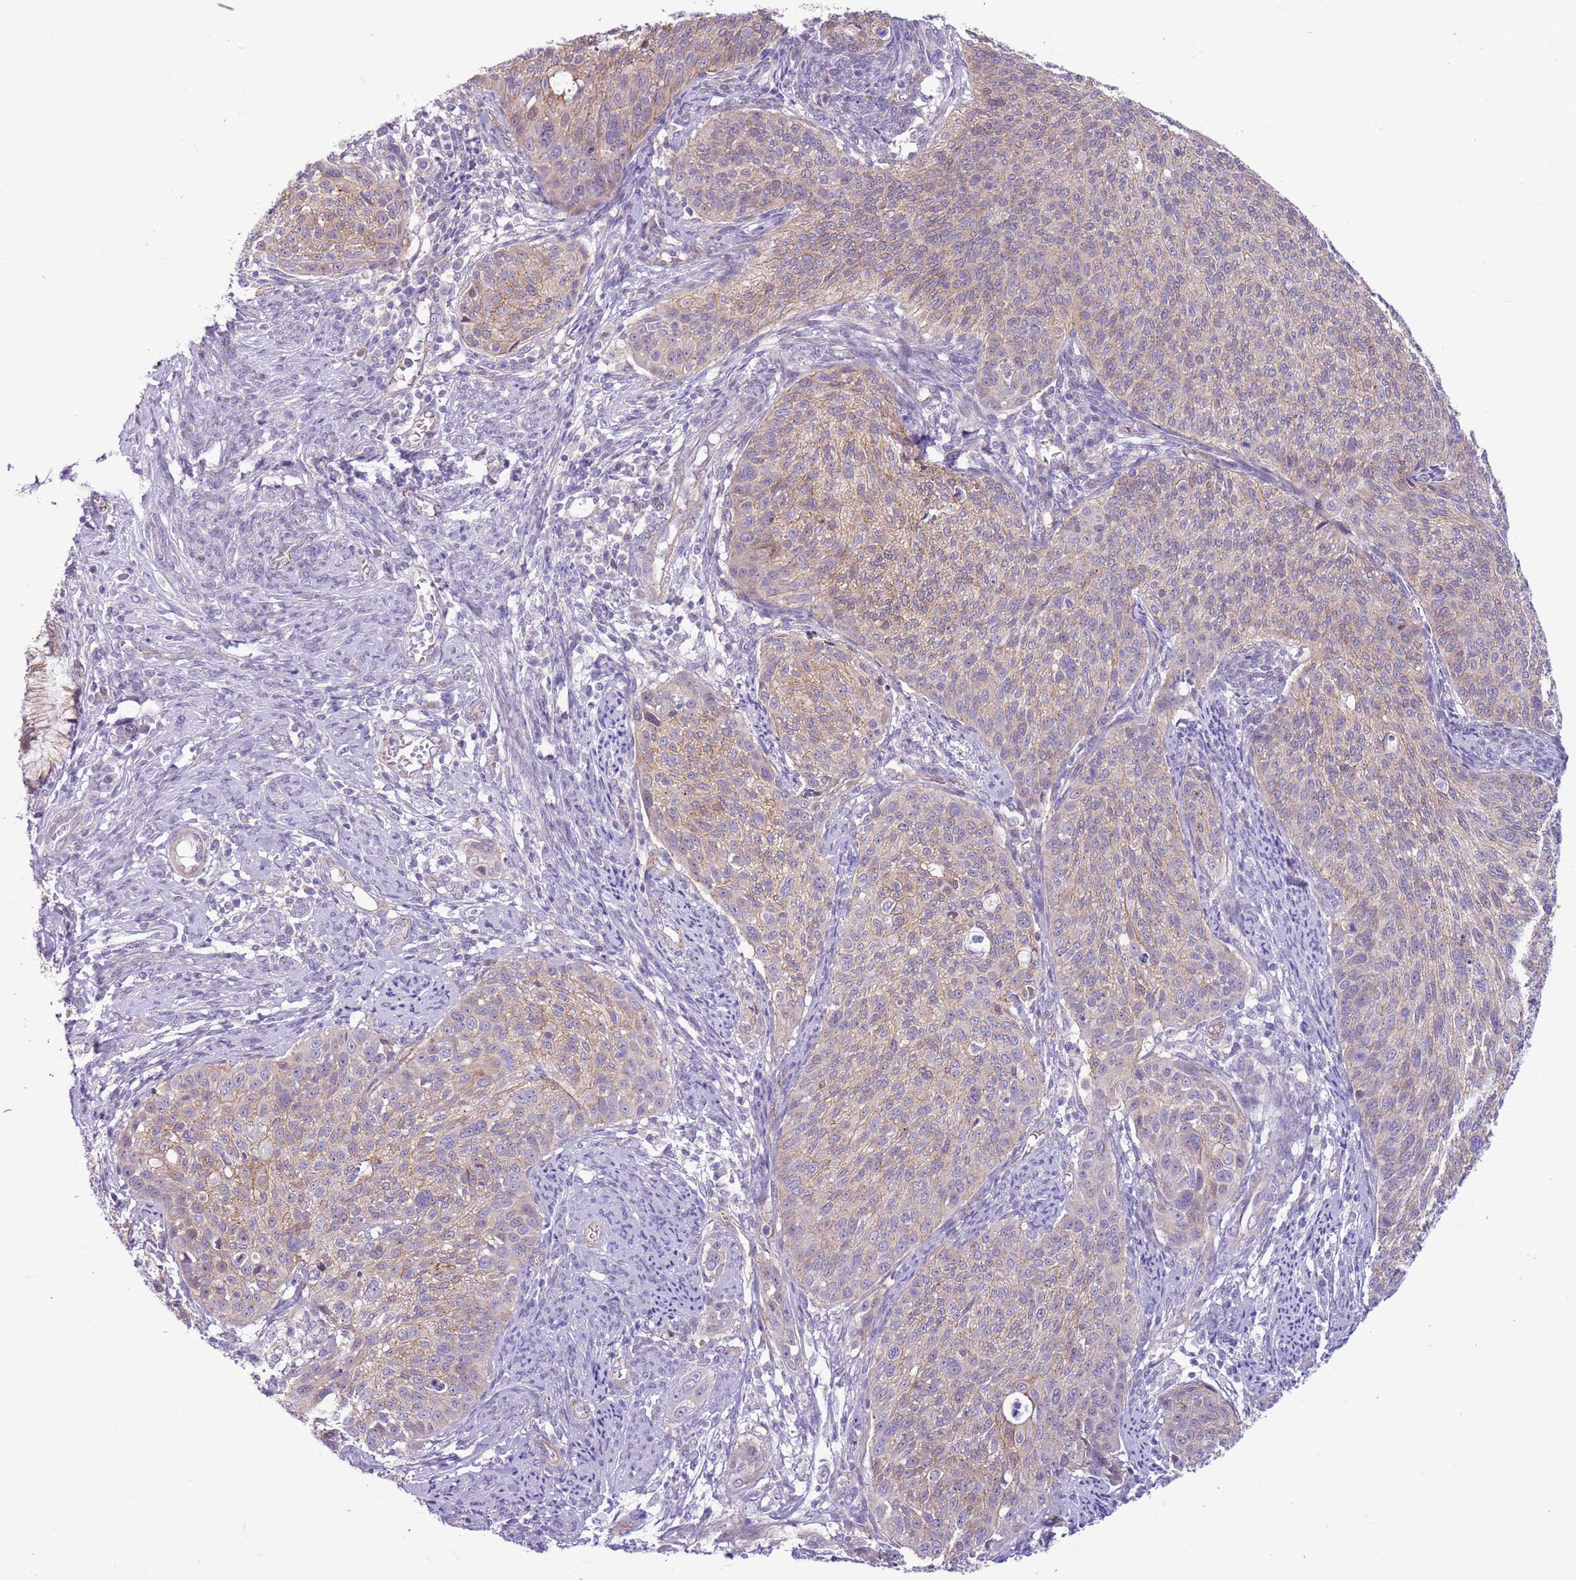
{"staining": {"intensity": "weak", "quantity": "25%-75%", "location": "cytoplasmic/membranous"}, "tissue": "cervical cancer", "cell_type": "Tumor cells", "image_type": "cancer", "snomed": [{"axis": "morphology", "description": "Squamous cell carcinoma, NOS"}, {"axis": "topography", "description": "Cervix"}], "caption": "Immunohistochemical staining of squamous cell carcinoma (cervical) exhibits low levels of weak cytoplasmic/membranous protein expression in about 25%-75% of tumor cells.", "gene": "PARP8", "patient": {"sex": "female", "age": 70}}